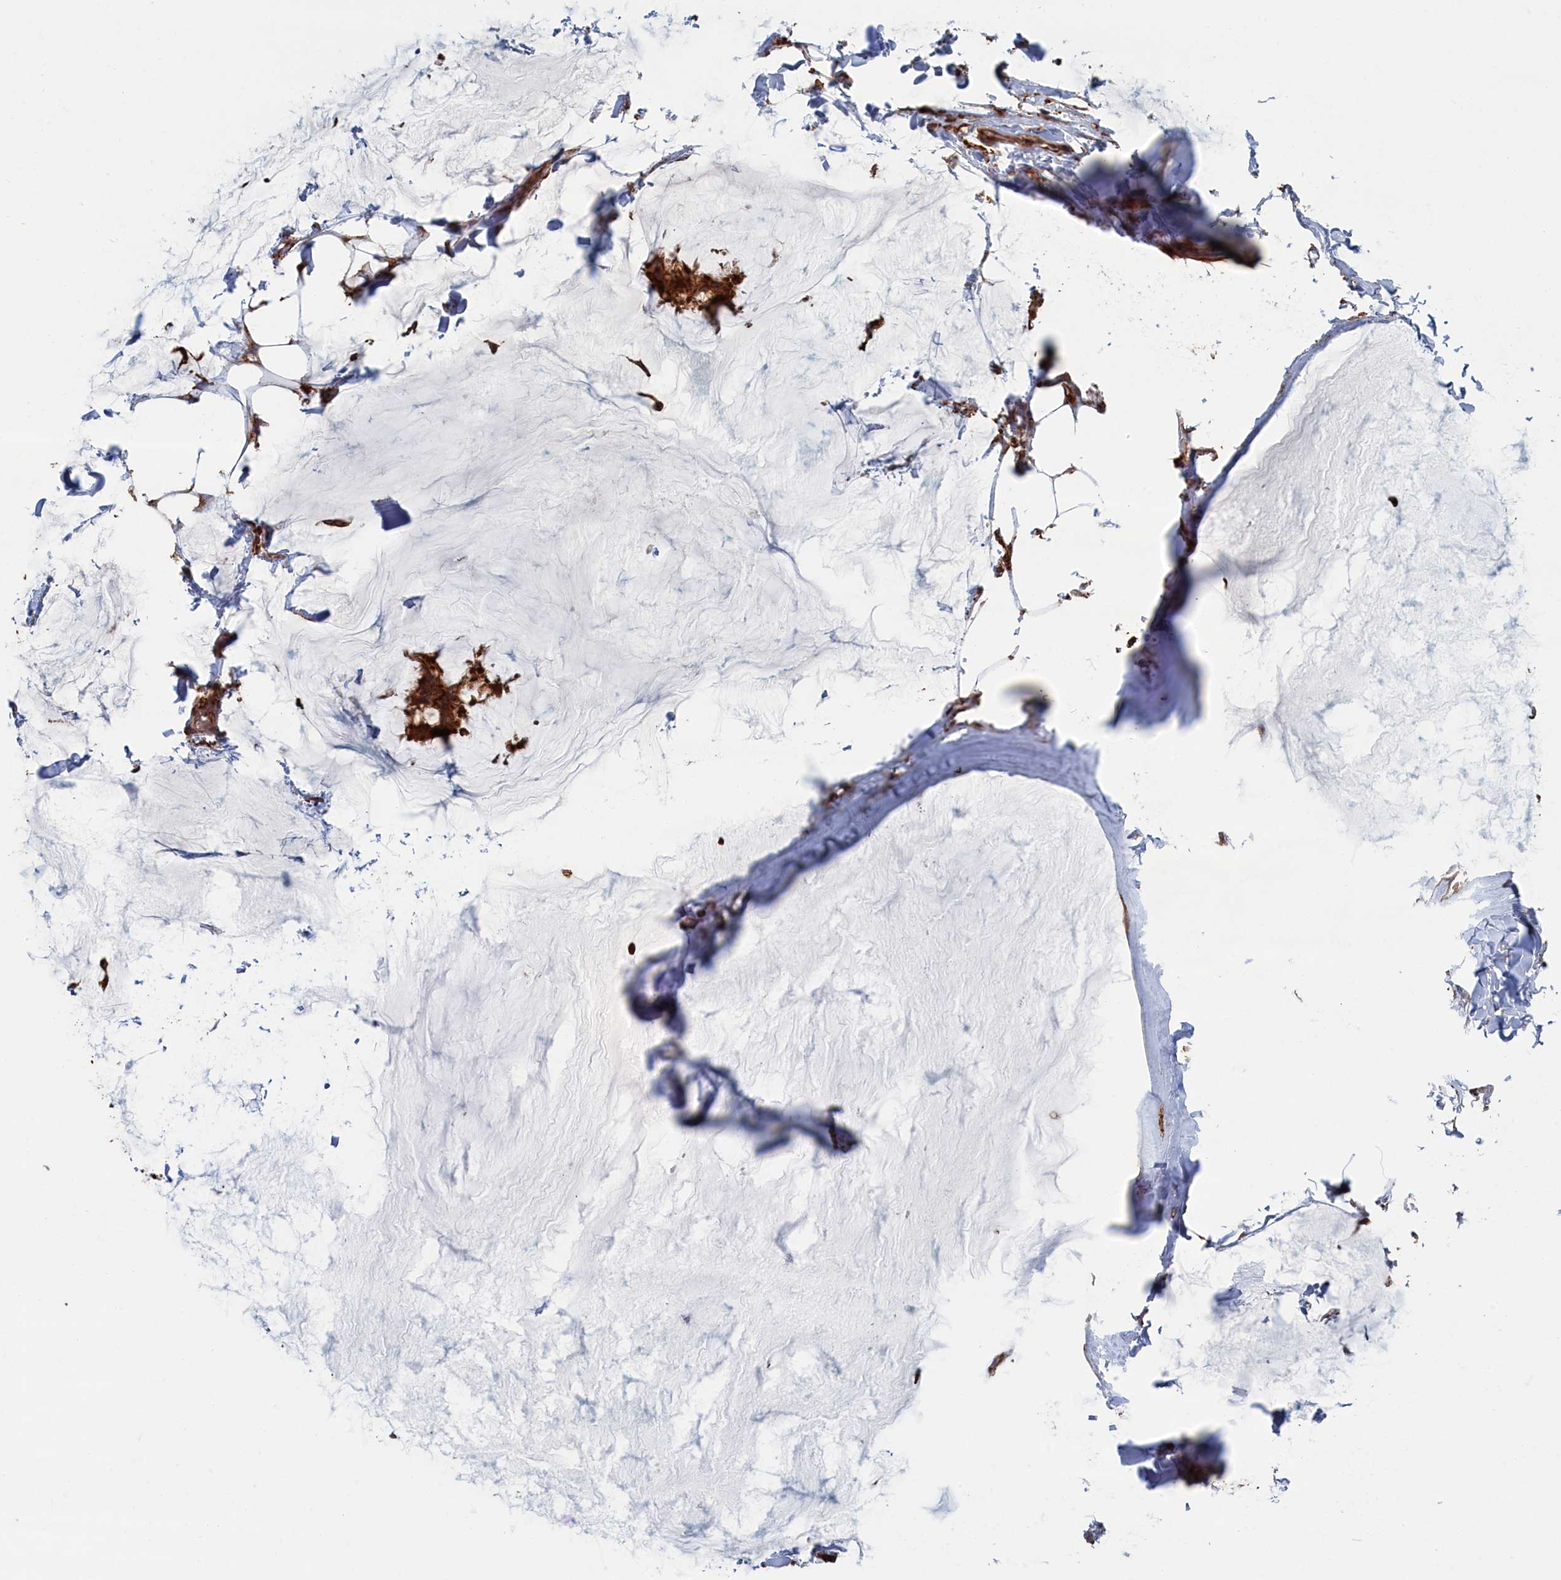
{"staining": {"intensity": "moderate", "quantity": ">75%", "location": "cytoplasmic/membranous"}, "tissue": "breast cancer", "cell_type": "Tumor cells", "image_type": "cancer", "snomed": [{"axis": "morphology", "description": "Duct carcinoma"}, {"axis": "topography", "description": "Breast"}], "caption": "An image of human infiltrating ductal carcinoma (breast) stained for a protein reveals moderate cytoplasmic/membranous brown staining in tumor cells.", "gene": "BPIFB6", "patient": {"sex": "female", "age": 93}}